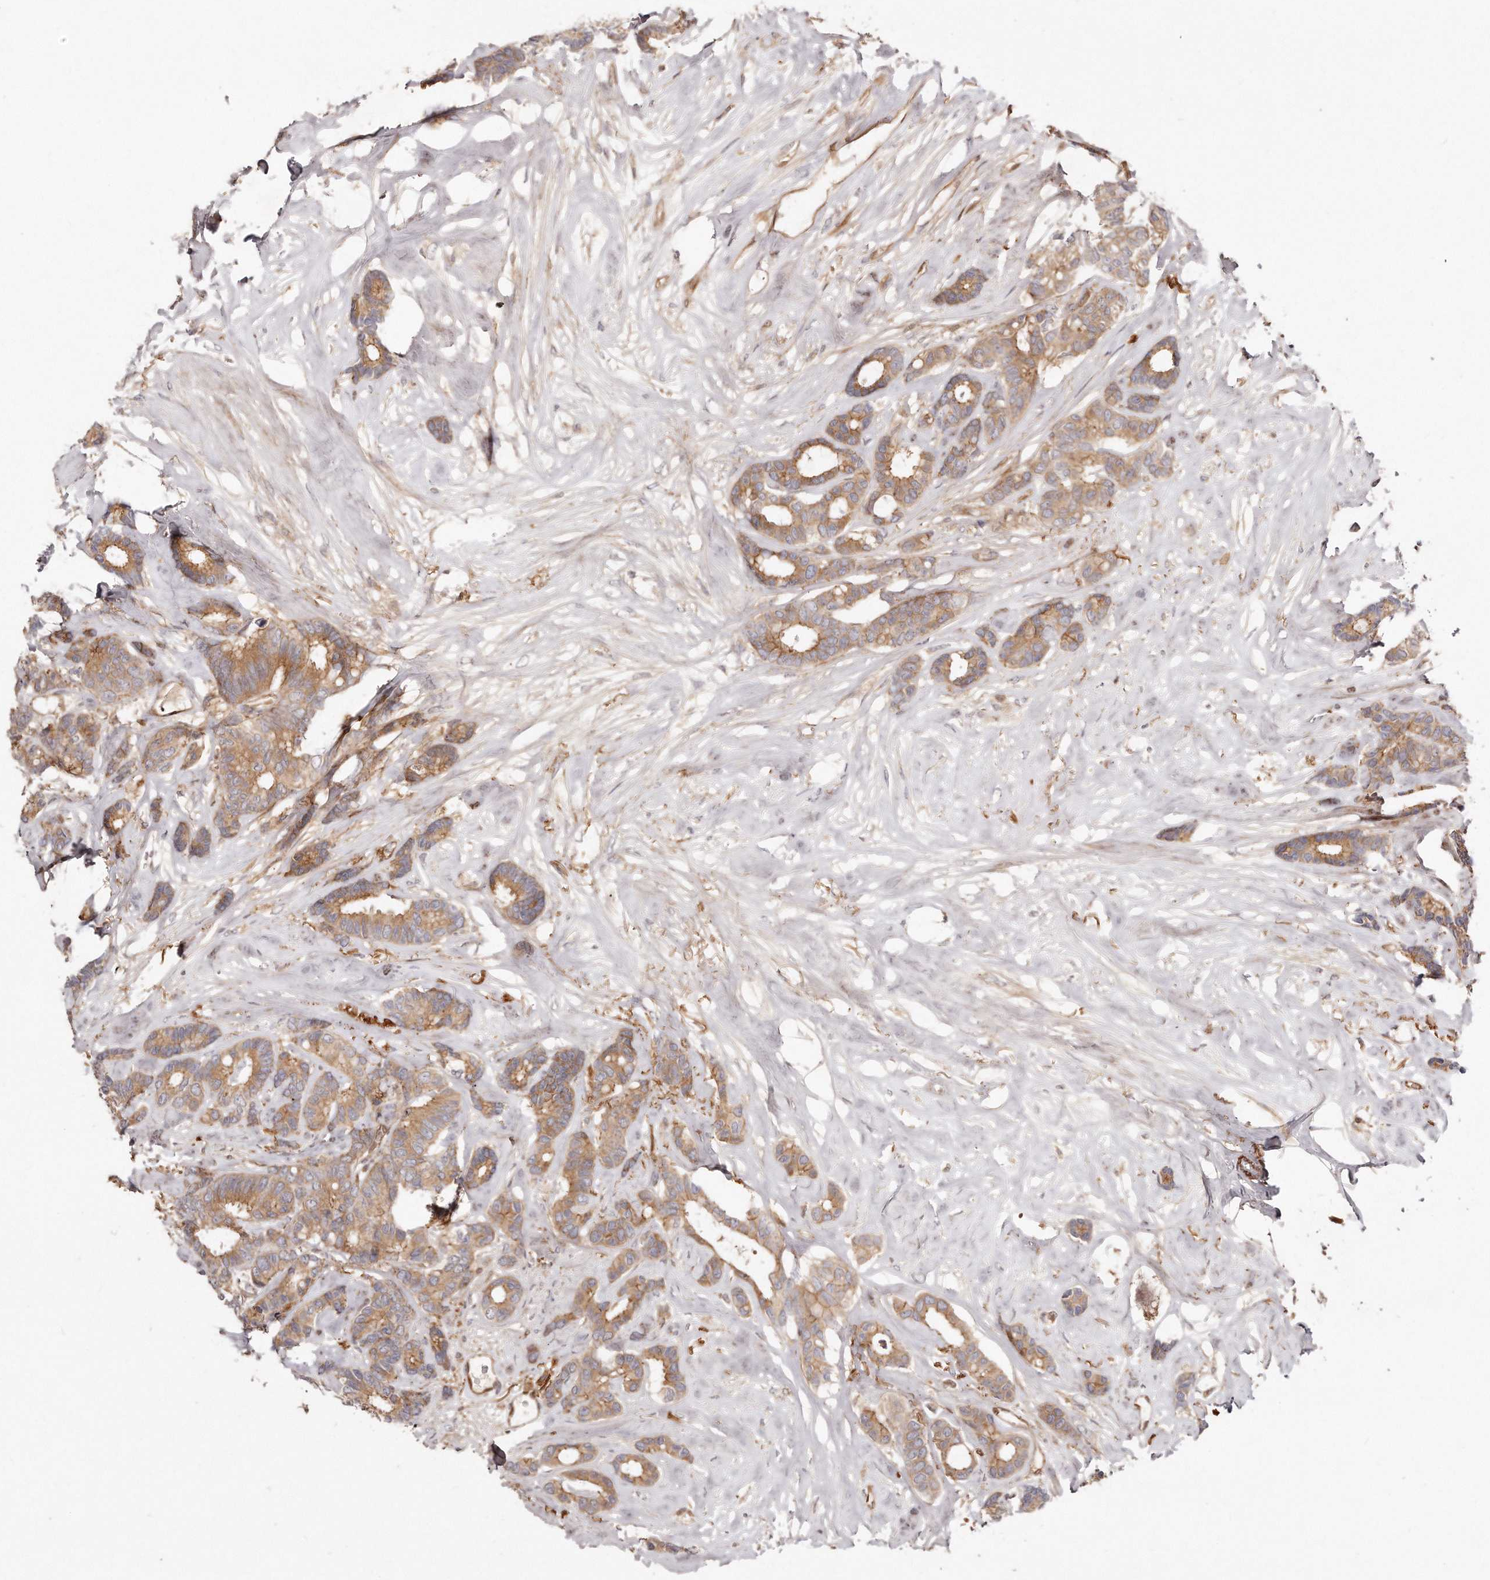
{"staining": {"intensity": "moderate", "quantity": ">75%", "location": "cytoplasmic/membranous"}, "tissue": "breast cancer", "cell_type": "Tumor cells", "image_type": "cancer", "snomed": [{"axis": "morphology", "description": "Duct carcinoma"}, {"axis": "topography", "description": "Breast"}], "caption": "An immunohistochemistry micrograph of neoplastic tissue is shown. Protein staining in brown labels moderate cytoplasmic/membranous positivity in breast cancer (intraductal carcinoma) within tumor cells. Using DAB (brown) and hematoxylin (blue) stains, captured at high magnification using brightfield microscopy.", "gene": "GBP4", "patient": {"sex": "female", "age": 87}}